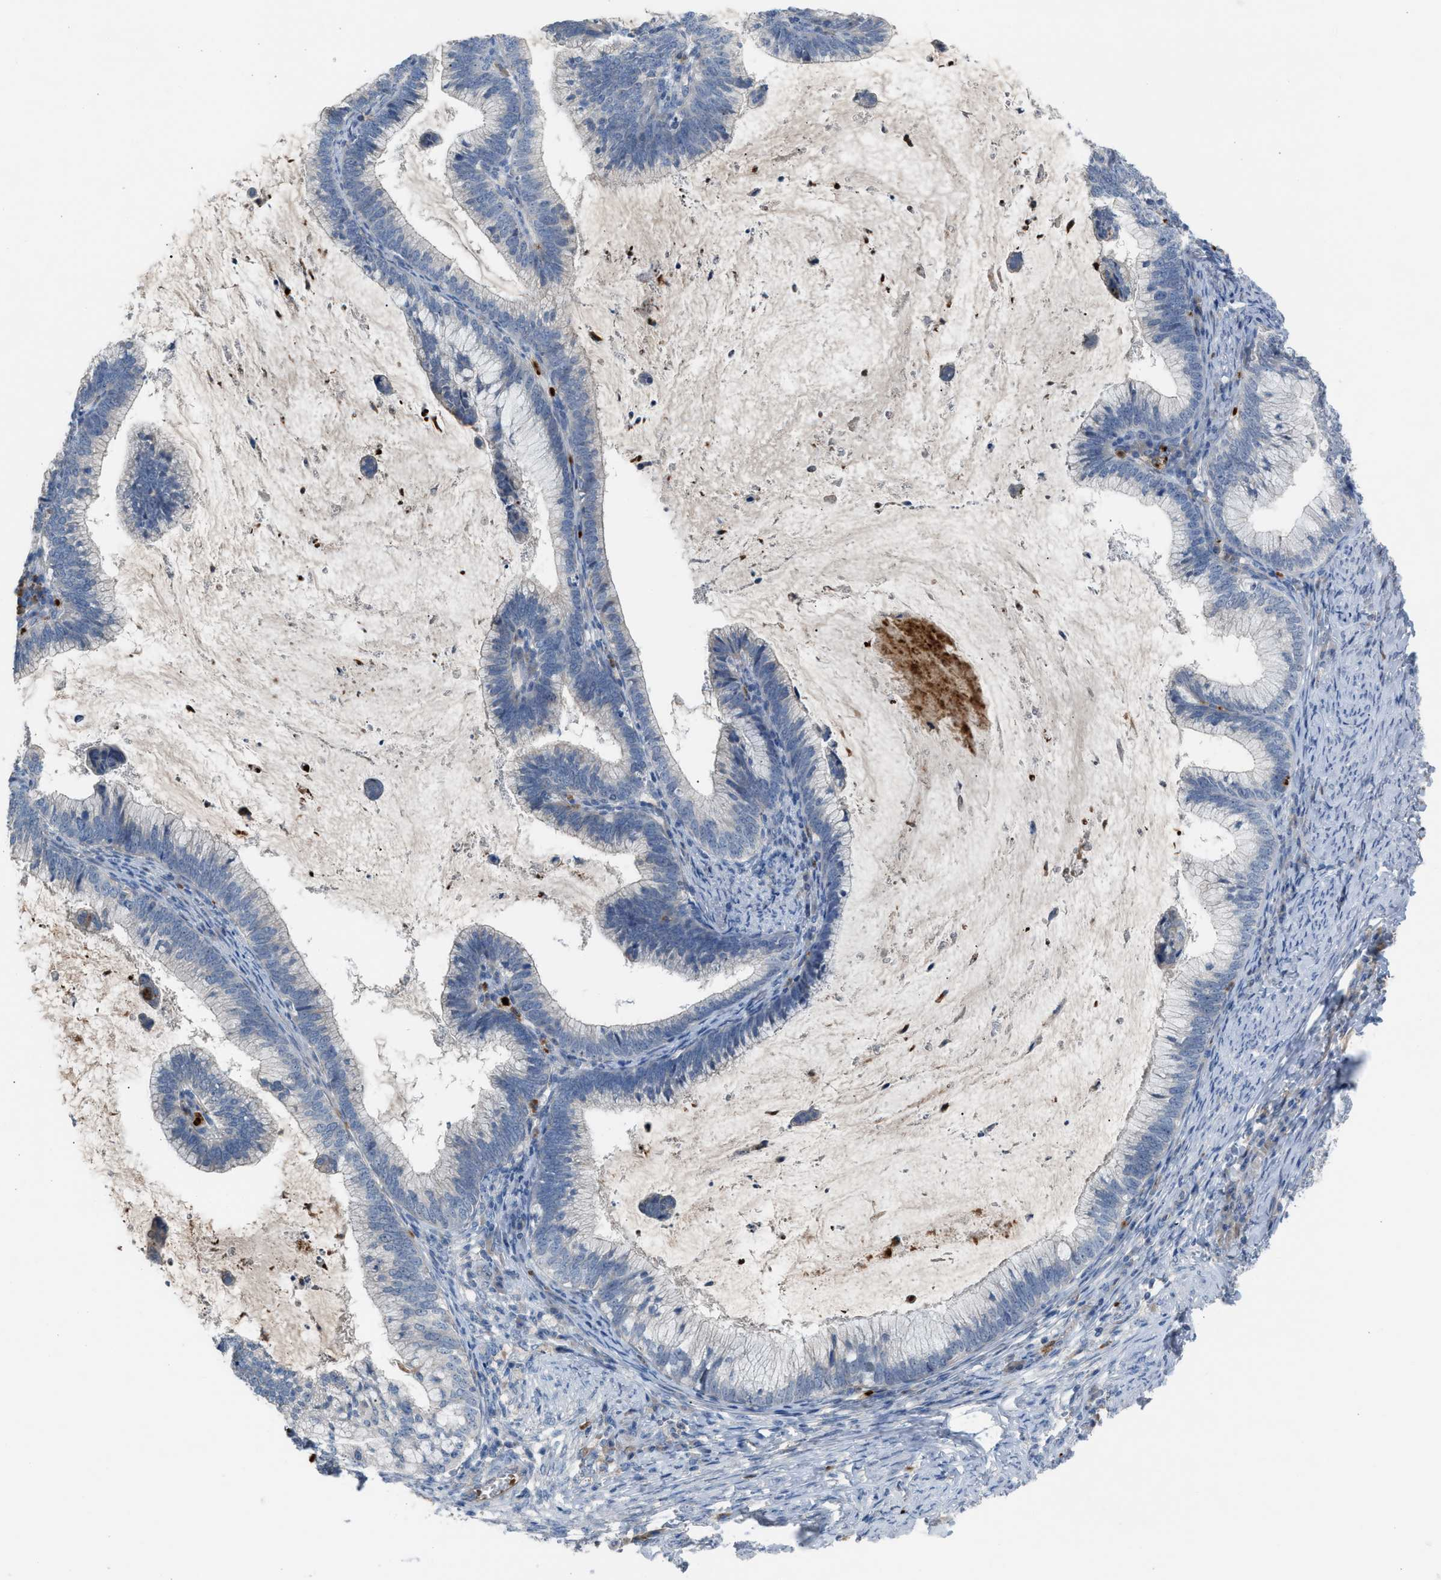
{"staining": {"intensity": "negative", "quantity": "none", "location": "none"}, "tissue": "cervical cancer", "cell_type": "Tumor cells", "image_type": "cancer", "snomed": [{"axis": "morphology", "description": "Adenocarcinoma, NOS"}, {"axis": "topography", "description": "Cervix"}], "caption": "A high-resolution micrograph shows IHC staining of cervical cancer, which exhibits no significant staining in tumor cells.", "gene": "CFAP77", "patient": {"sex": "female", "age": 36}}